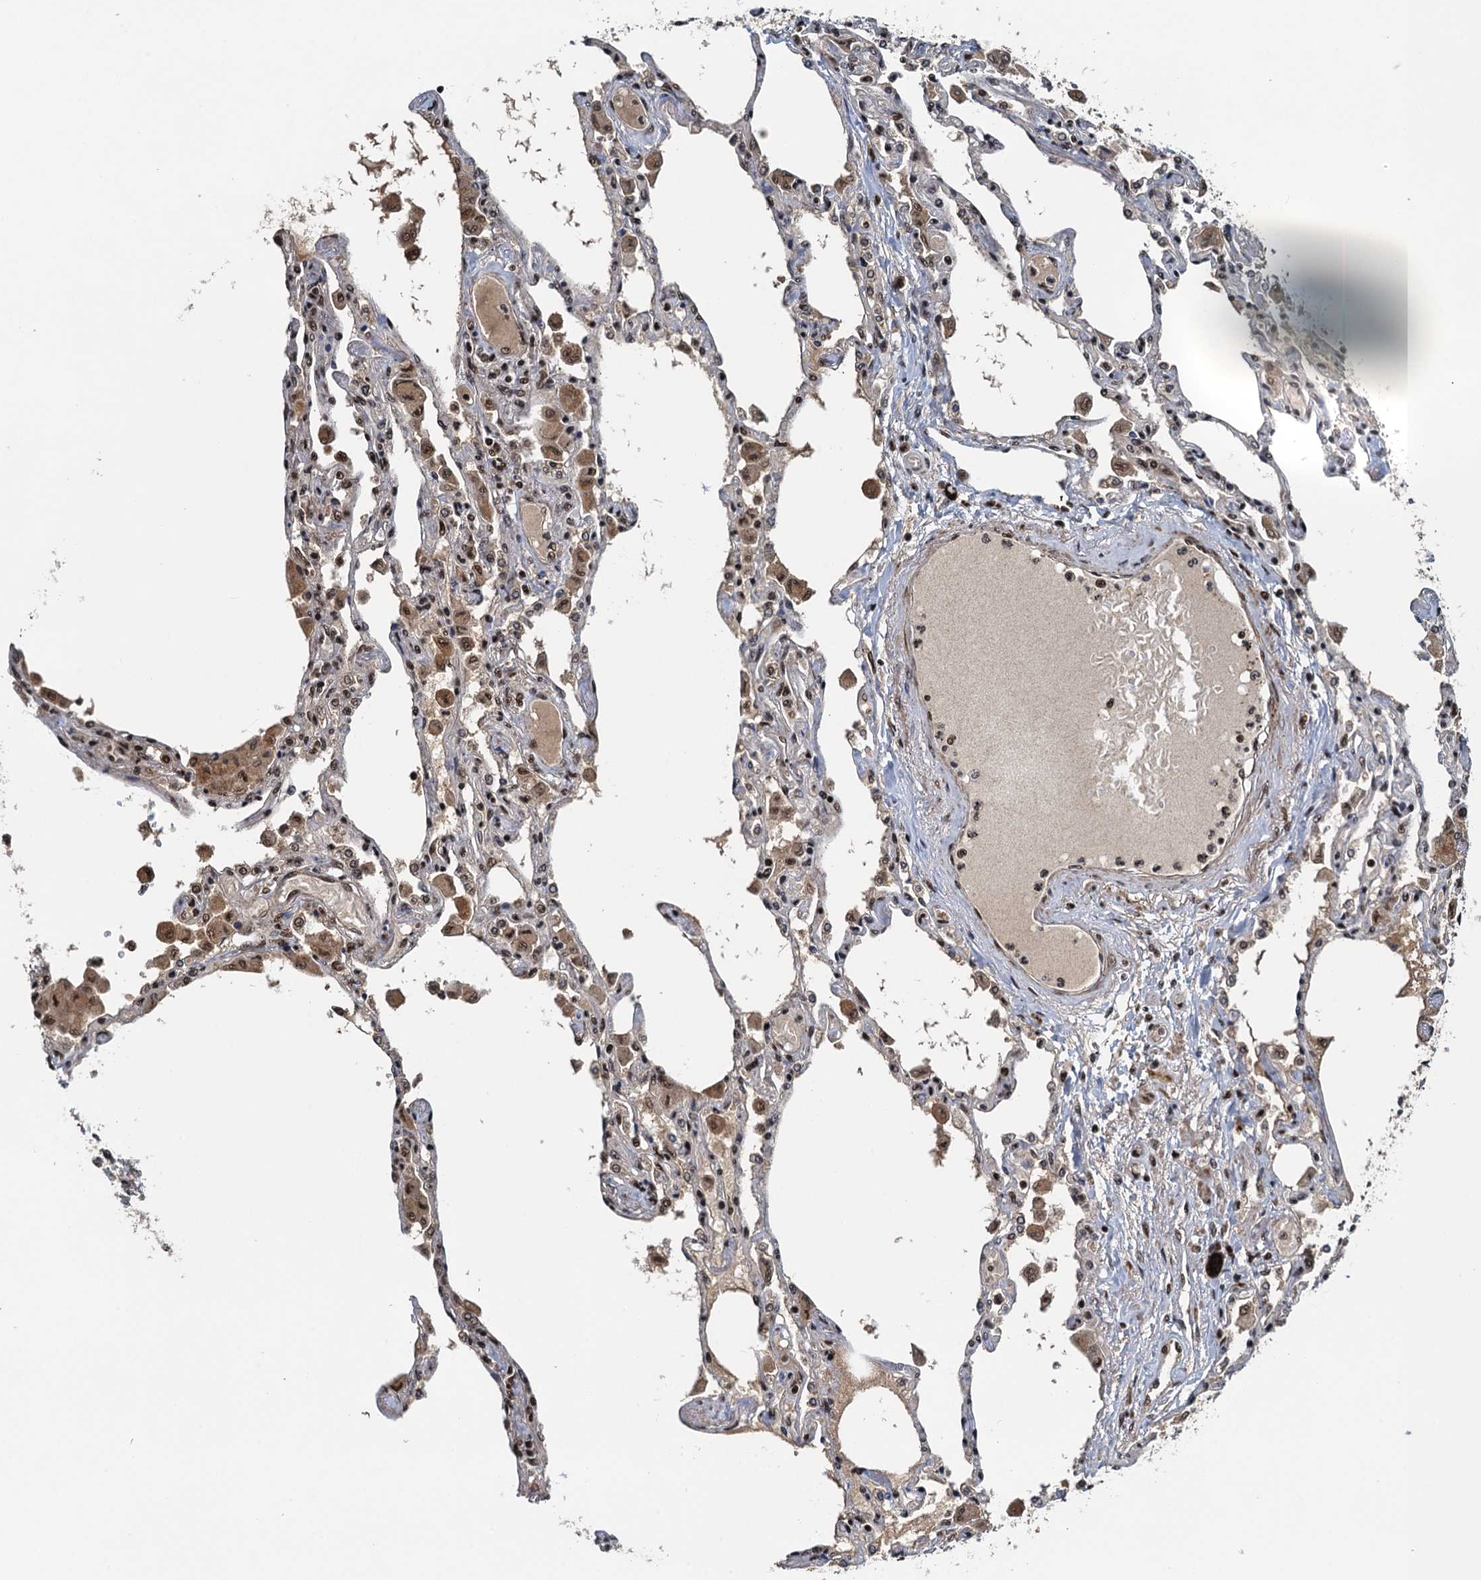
{"staining": {"intensity": "strong", "quantity": ">75%", "location": "nuclear"}, "tissue": "lung", "cell_type": "Alveolar cells", "image_type": "normal", "snomed": [{"axis": "morphology", "description": "Normal tissue, NOS"}, {"axis": "topography", "description": "Bronchus"}, {"axis": "topography", "description": "Lung"}], "caption": "Immunohistochemical staining of normal lung shows >75% levels of strong nuclear protein positivity in about >75% of alveolar cells. The staining was performed using DAB (3,3'-diaminobenzidine) to visualize the protein expression in brown, while the nuclei were stained in blue with hematoxylin (Magnification: 20x).", "gene": "ZC3H18", "patient": {"sex": "female", "age": 49}}